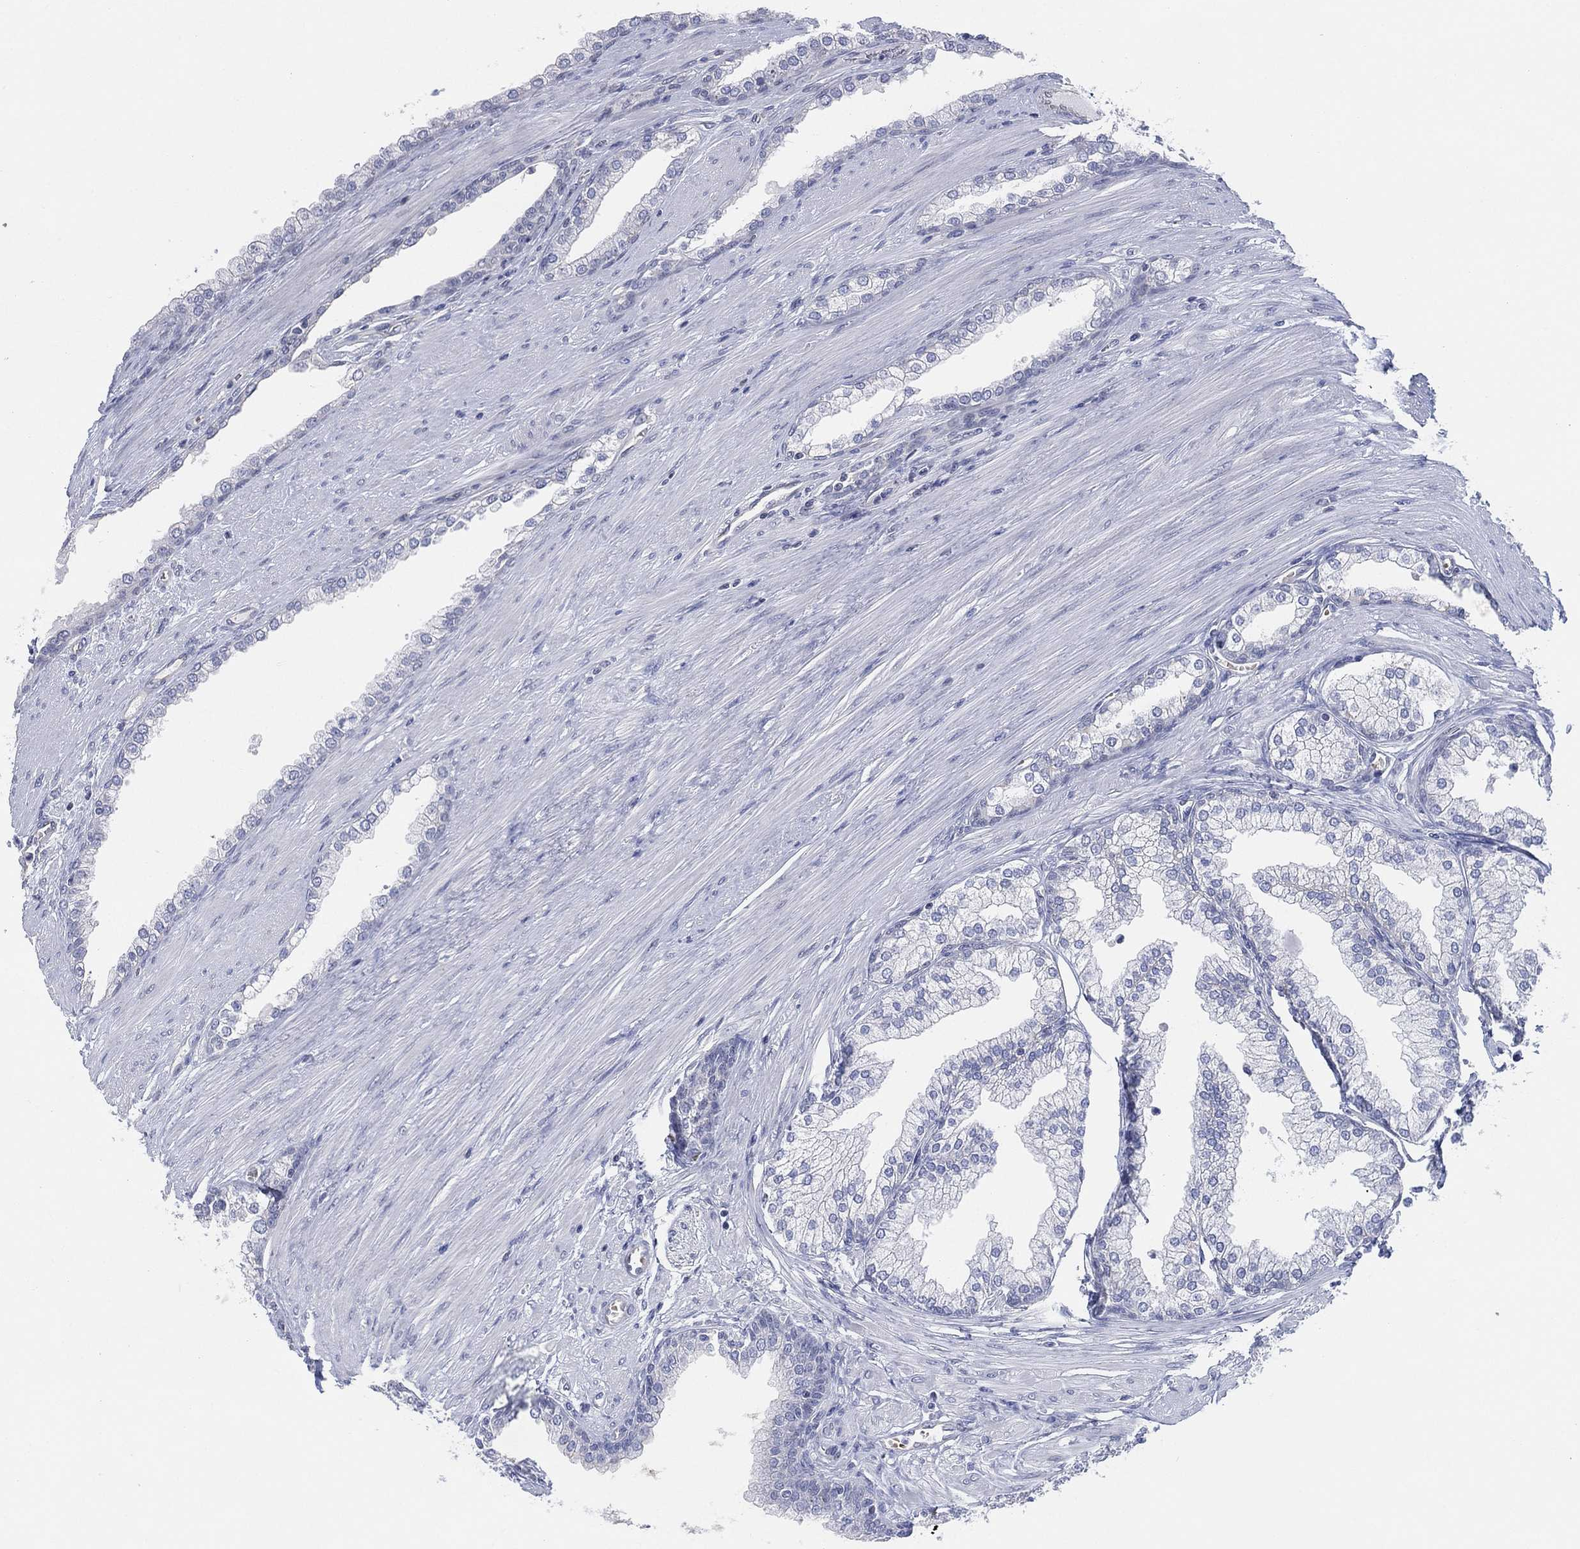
{"staining": {"intensity": "negative", "quantity": "none", "location": "none"}, "tissue": "prostate cancer", "cell_type": "Tumor cells", "image_type": "cancer", "snomed": [{"axis": "morphology", "description": "Adenocarcinoma, NOS"}, {"axis": "topography", "description": "Prostate"}], "caption": "DAB immunohistochemical staining of prostate adenocarcinoma shows no significant staining in tumor cells.", "gene": "CFTR", "patient": {"sex": "male", "age": 67}}